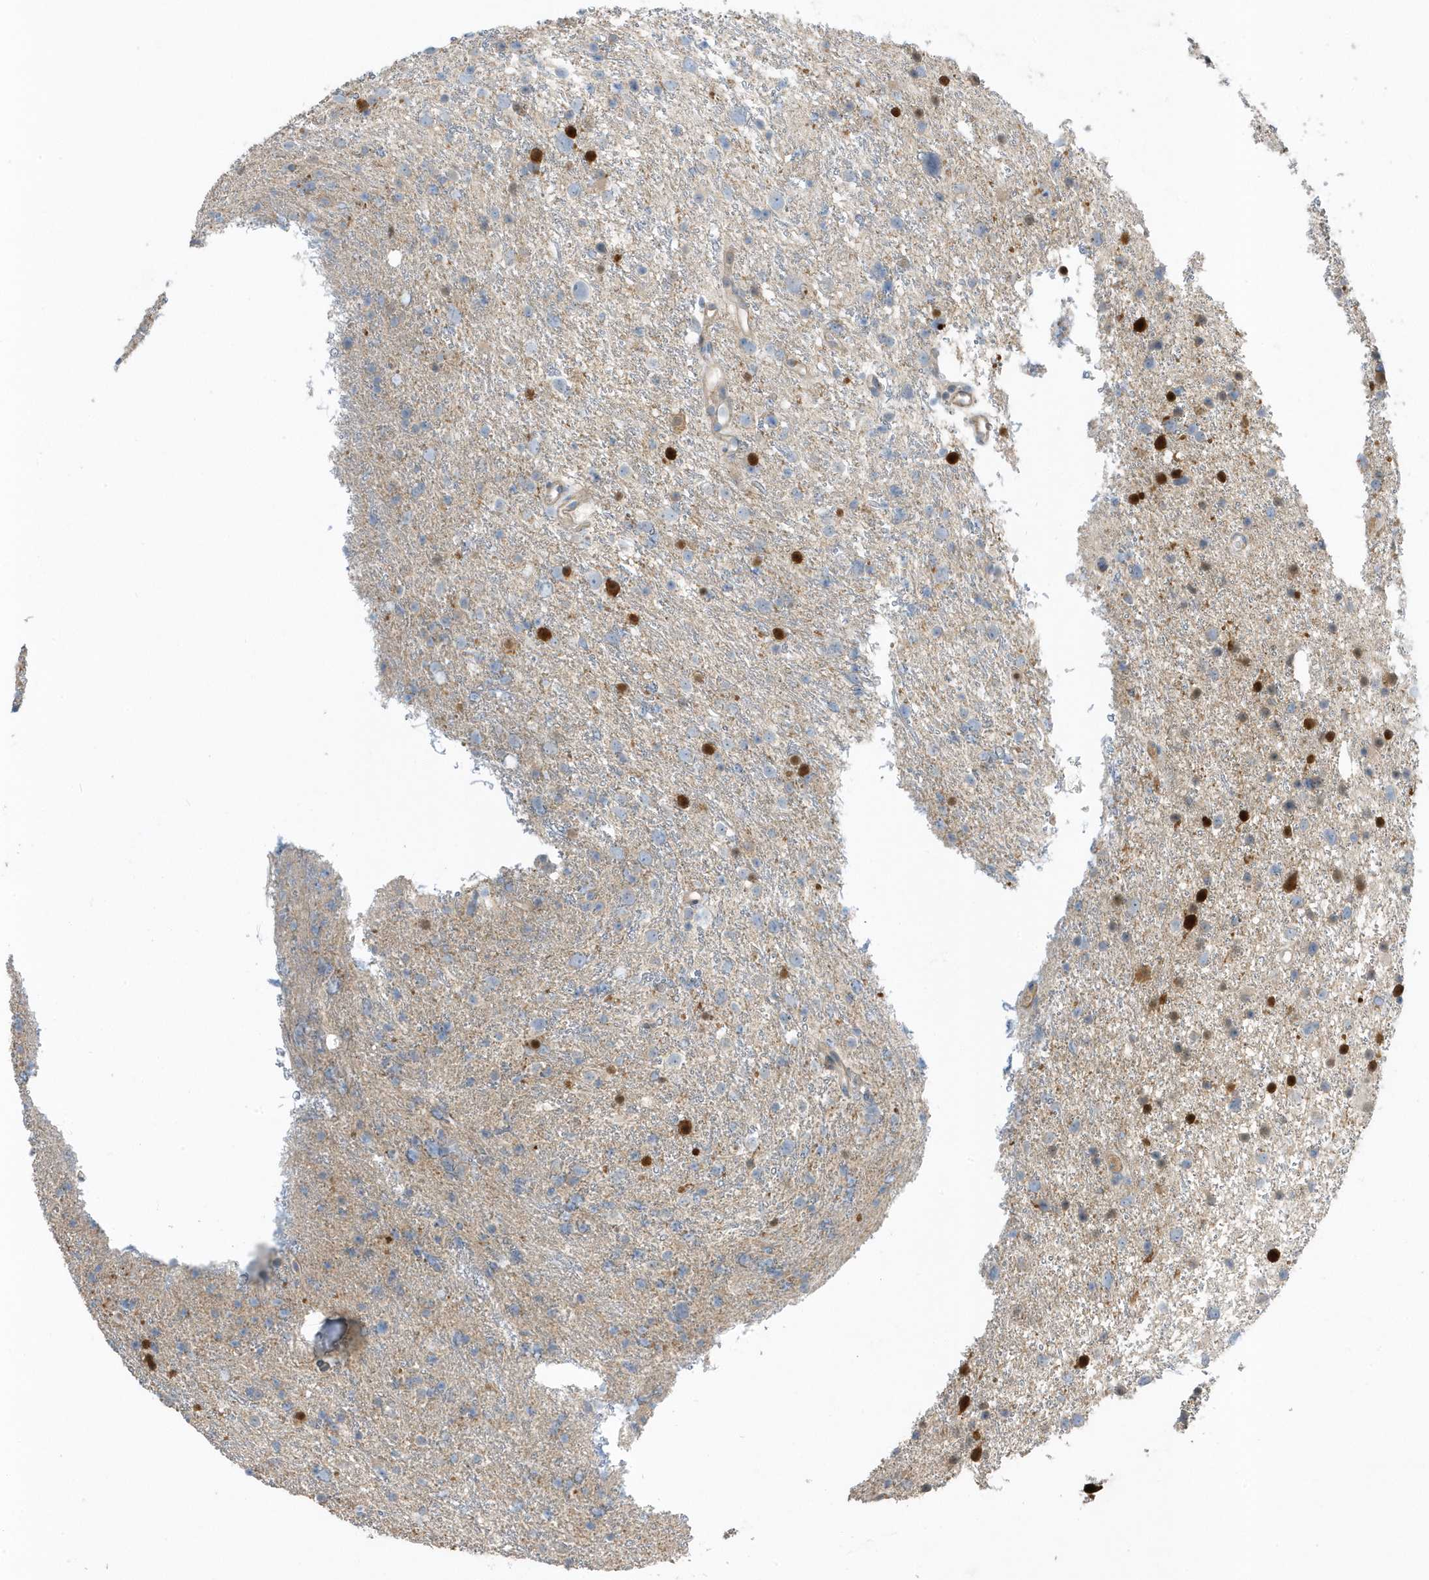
{"staining": {"intensity": "strong", "quantity": "<25%", "location": "cytoplasmic/membranous,nuclear"}, "tissue": "glioma", "cell_type": "Tumor cells", "image_type": "cancer", "snomed": [{"axis": "morphology", "description": "Glioma, malignant, Low grade"}, {"axis": "topography", "description": "Cerebral cortex"}], "caption": "Brown immunohistochemical staining in human malignant glioma (low-grade) demonstrates strong cytoplasmic/membranous and nuclear staining in about <25% of tumor cells.", "gene": "USP53", "patient": {"sex": "female", "age": 39}}